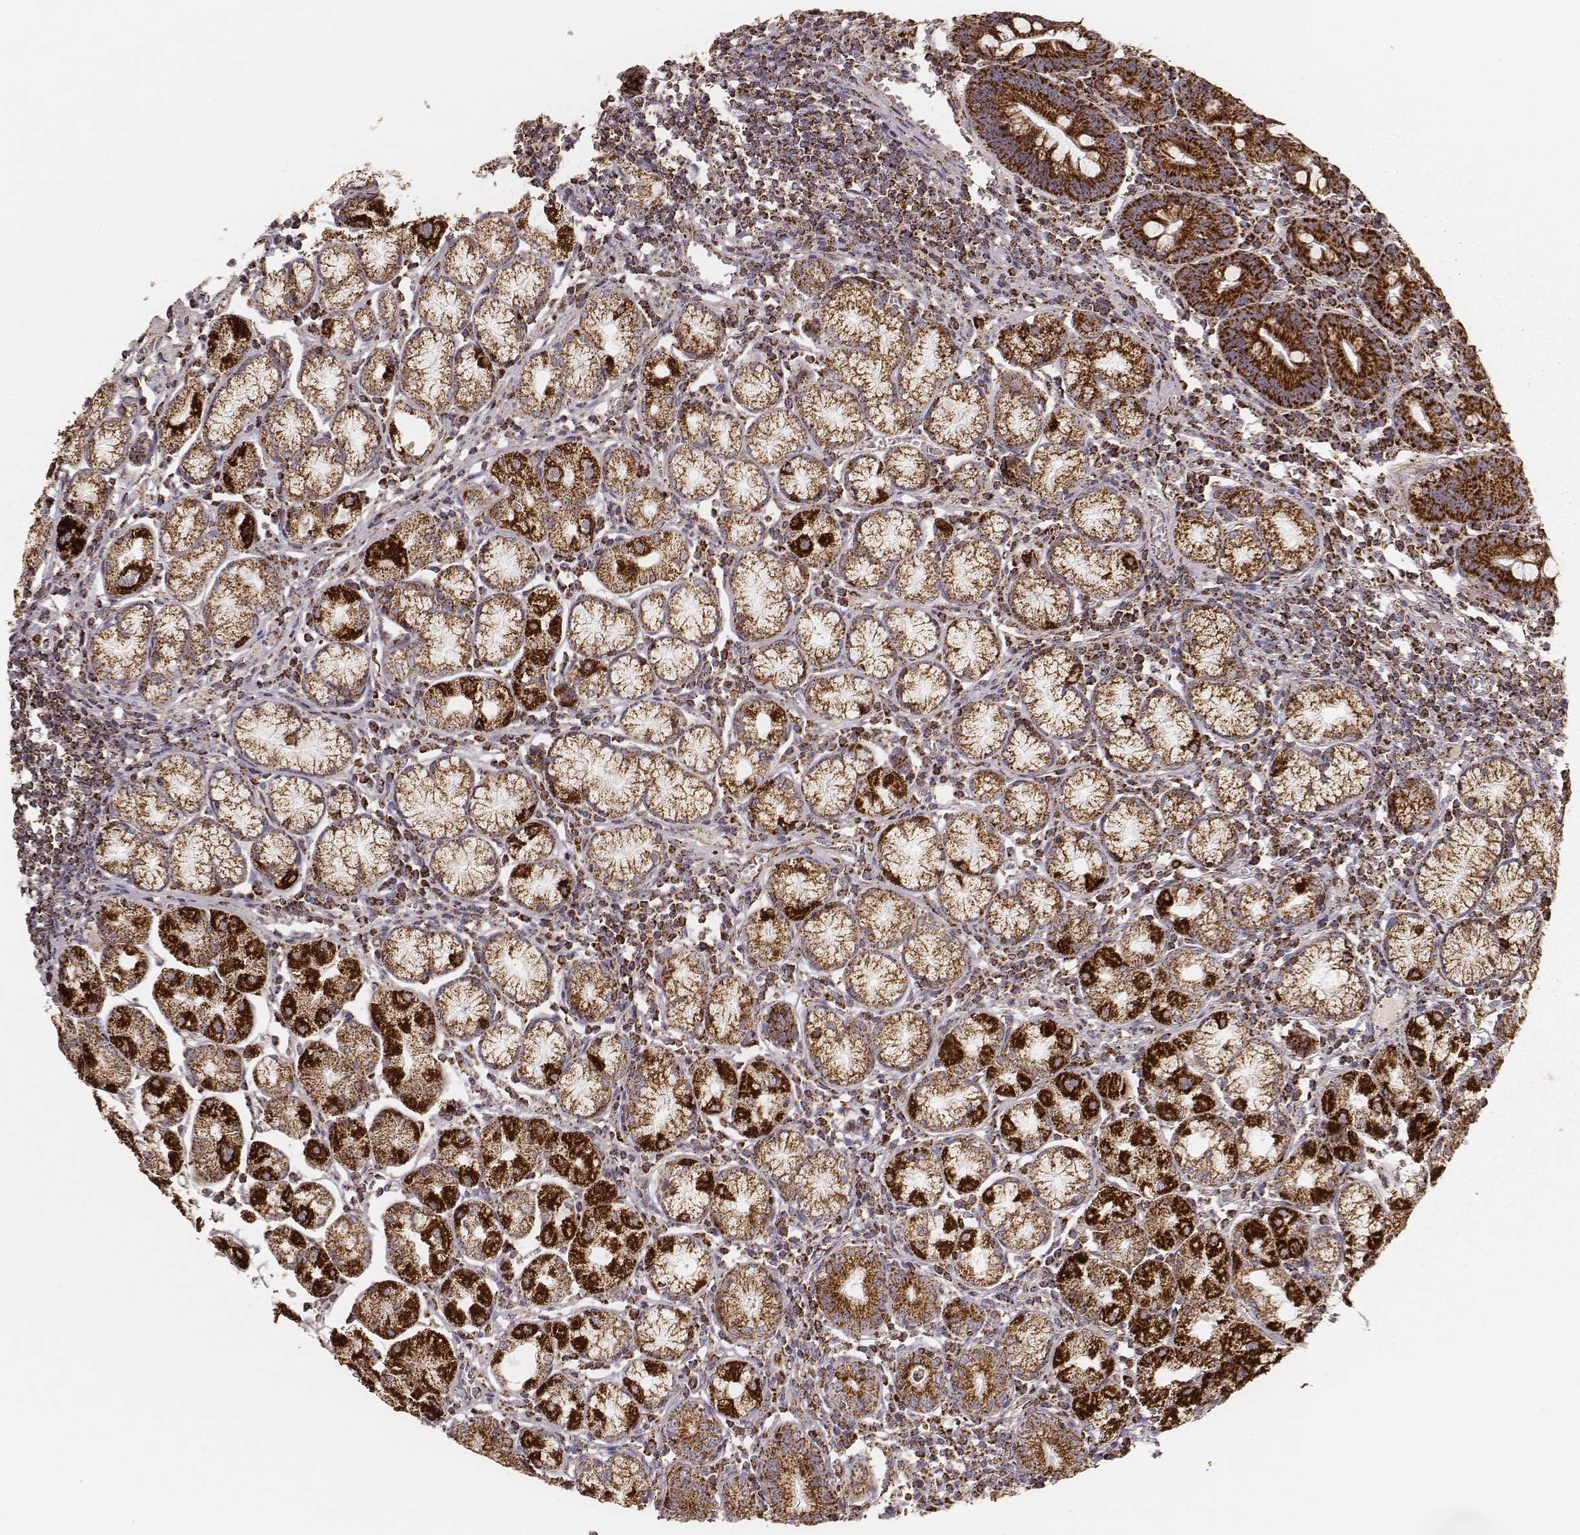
{"staining": {"intensity": "strong", "quantity": ">75%", "location": "cytoplasmic/membranous"}, "tissue": "stomach", "cell_type": "Glandular cells", "image_type": "normal", "snomed": [{"axis": "morphology", "description": "Normal tissue, NOS"}, {"axis": "topography", "description": "Stomach"}], "caption": "Immunohistochemistry histopathology image of normal human stomach stained for a protein (brown), which displays high levels of strong cytoplasmic/membranous expression in approximately >75% of glandular cells.", "gene": "CS", "patient": {"sex": "male", "age": 55}}